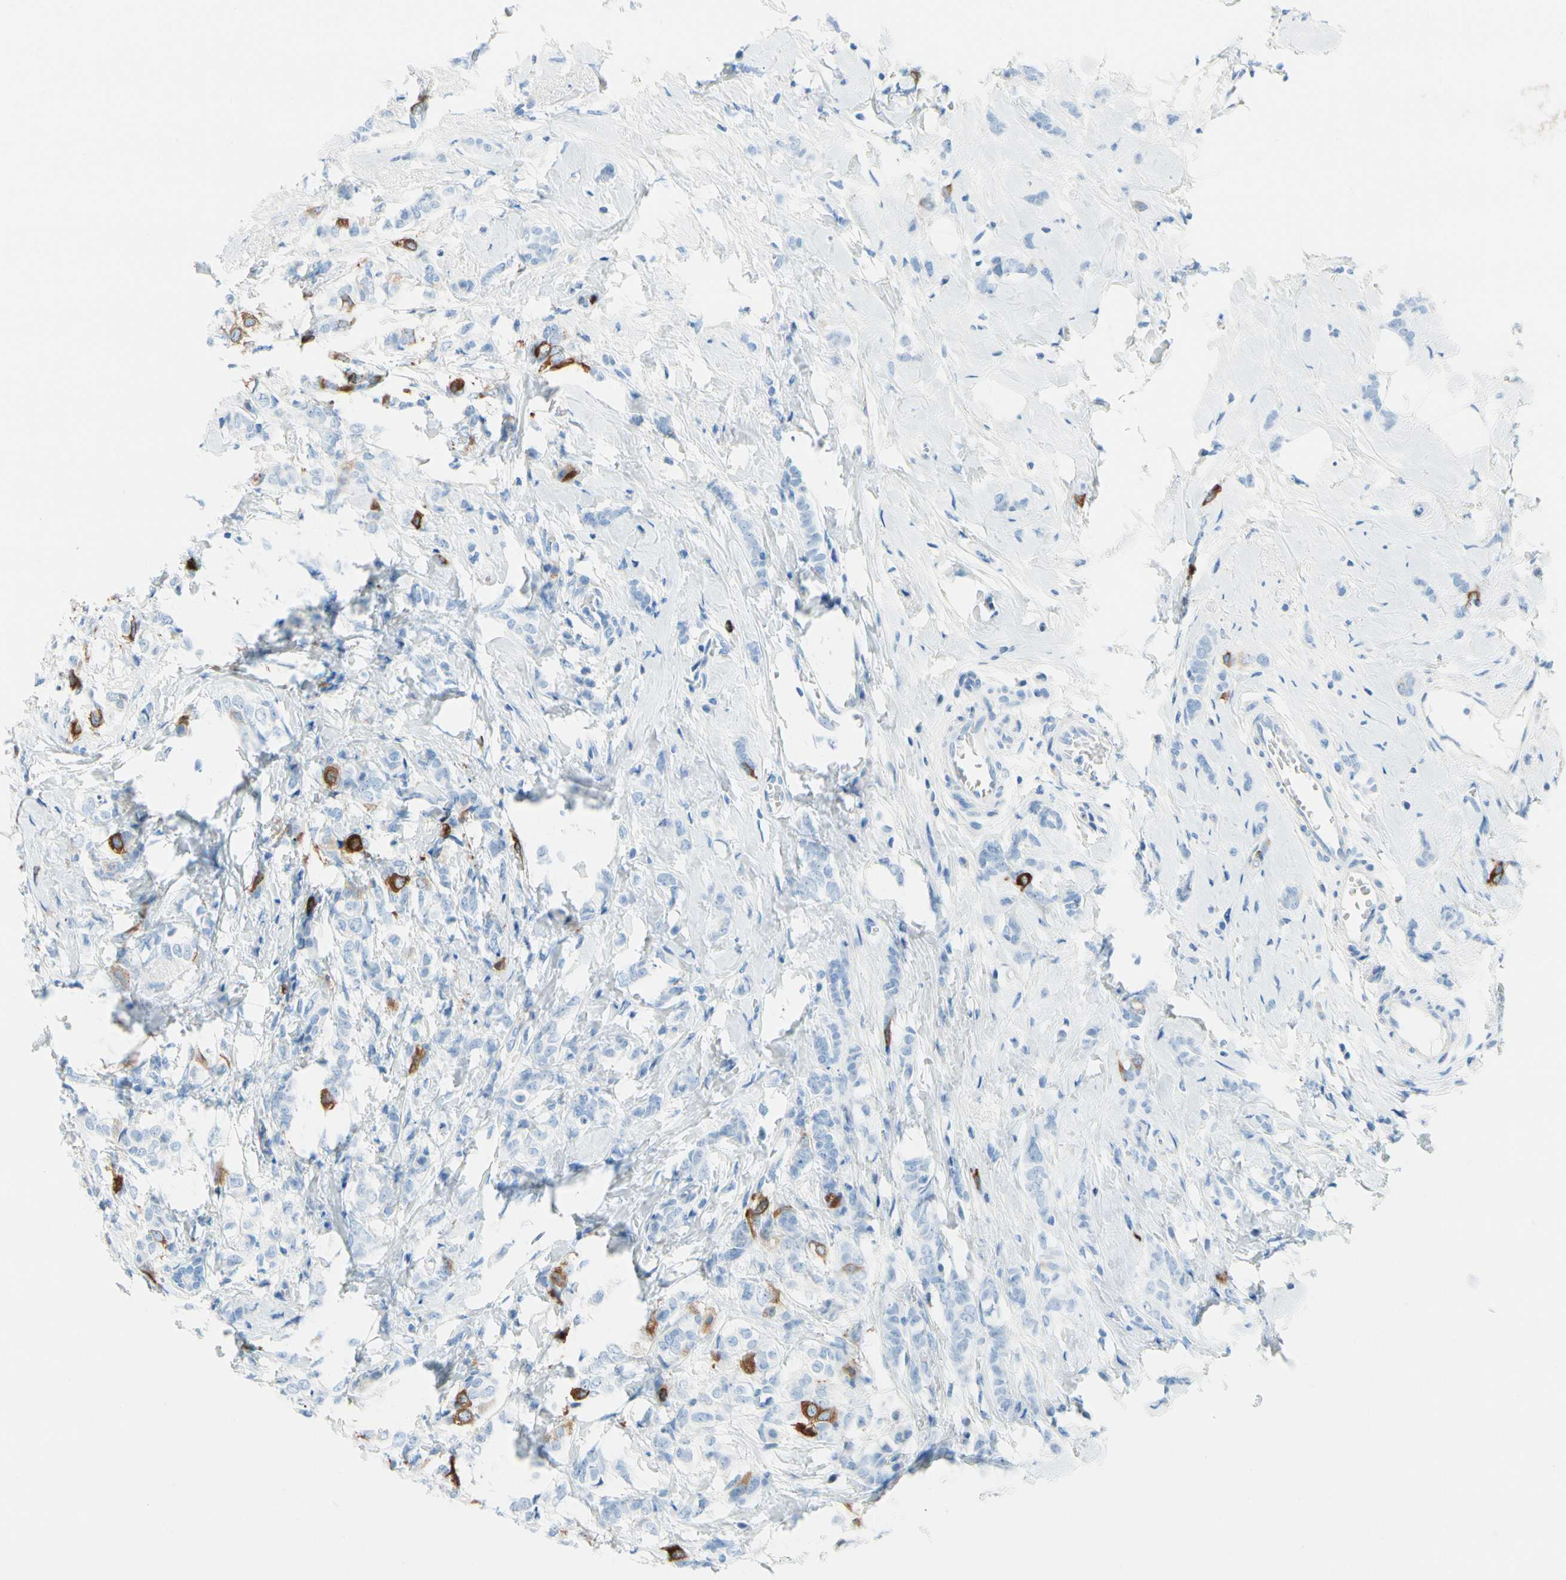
{"staining": {"intensity": "moderate", "quantity": "<25%", "location": "cytoplasmic/membranous"}, "tissue": "breast cancer", "cell_type": "Tumor cells", "image_type": "cancer", "snomed": [{"axis": "morphology", "description": "Lobular carcinoma"}, {"axis": "topography", "description": "Breast"}], "caption": "DAB (3,3'-diaminobenzidine) immunohistochemical staining of human lobular carcinoma (breast) reveals moderate cytoplasmic/membranous protein expression in about <25% of tumor cells. Using DAB (3,3'-diaminobenzidine) (brown) and hematoxylin (blue) stains, captured at high magnification using brightfield microscopy.", "gene": "TACC3", "patient": {"sex": "female", "age": 60}}